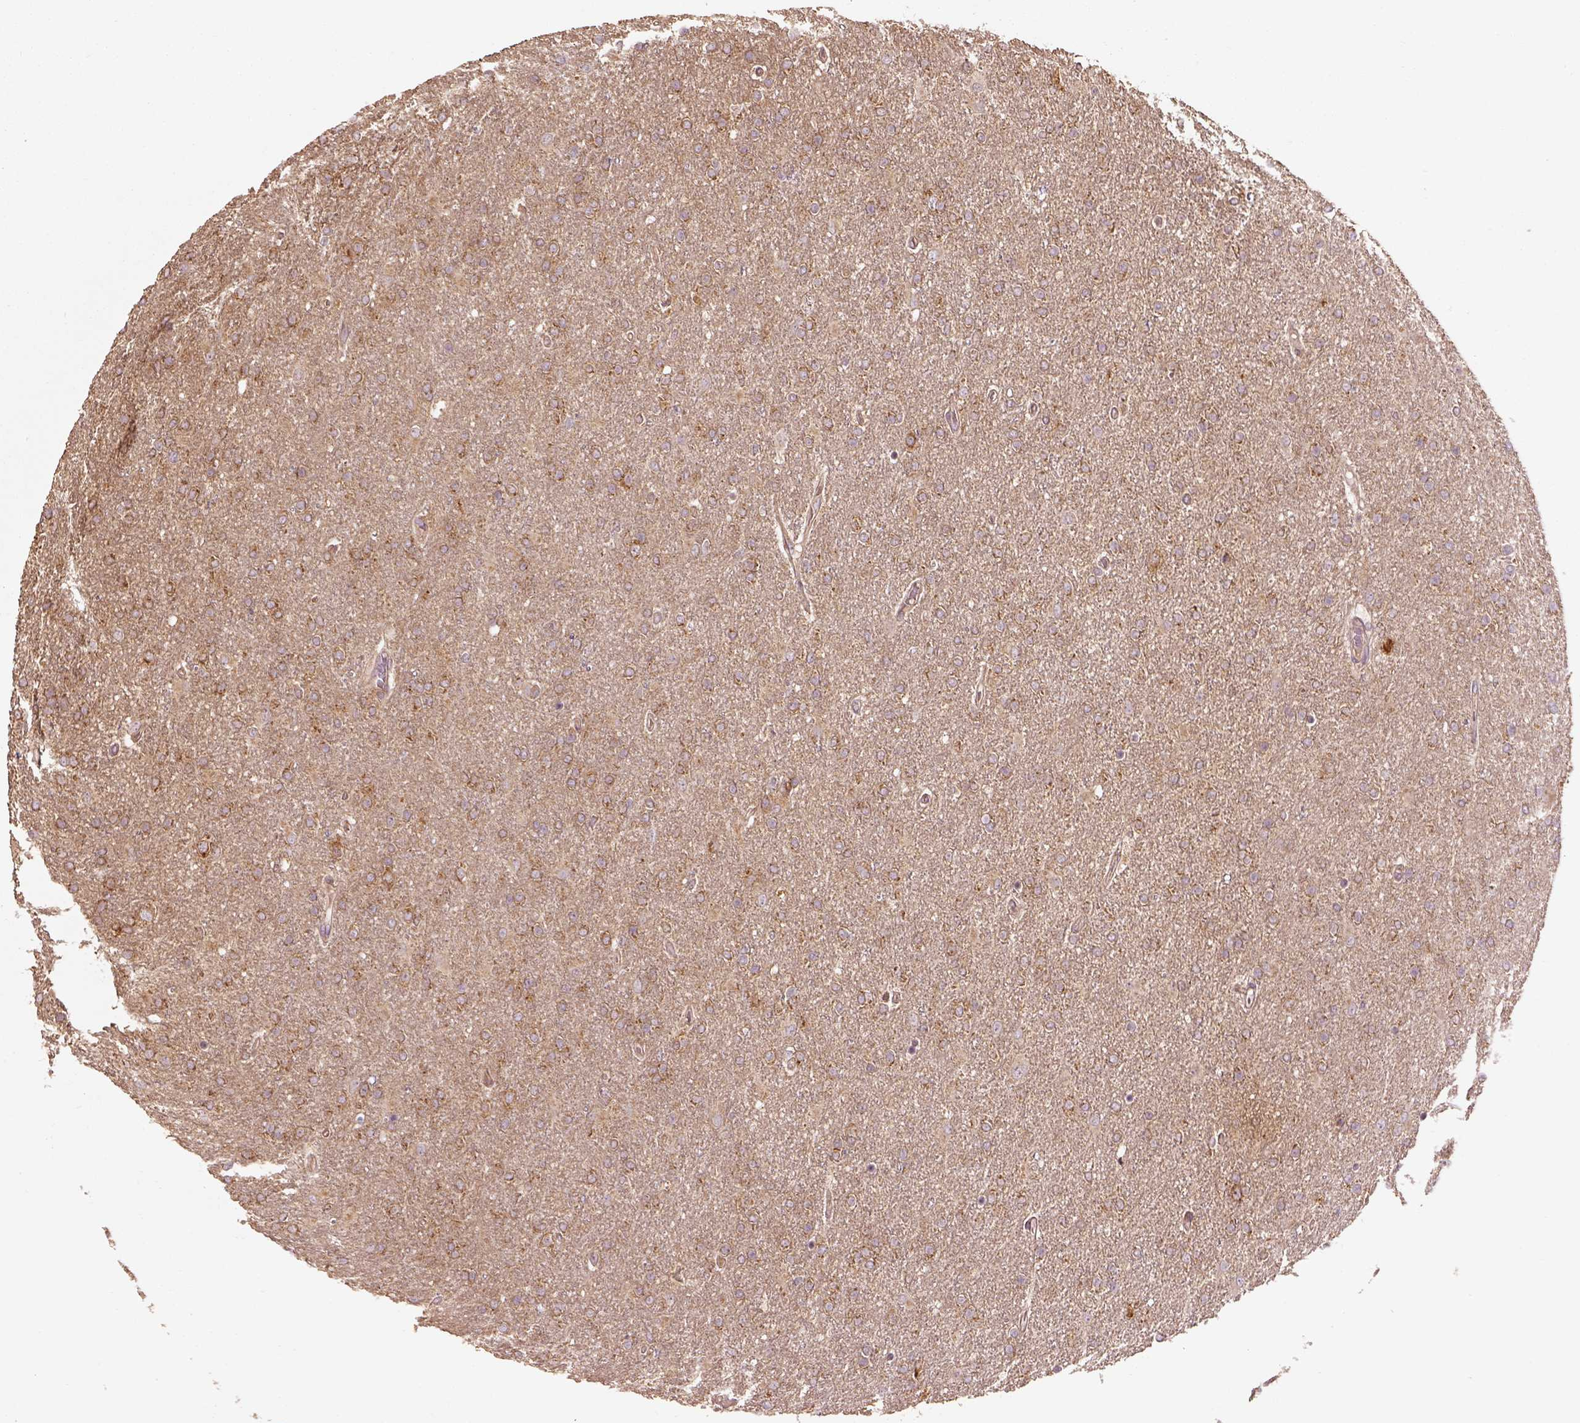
{"staining": {"intensity": "moderate", "quantity": ">75%", "location": "cytoplasmic/membranous"}, "tissue": "glioma", "cell_type": "Tumor cells", "image_type": "cancer", "snomed": [{"axis": "morphology", "description": "Glioma, malignant, High grade"}, {"axis": "topography", "description": "Cerebral cortex"}], "caption": "Immunohistochemical staining of glioma exhibits medium levels of moderate cytoplasmic/membranous expression in approximately >75% of tumor cells.", "gene": "AP1B1", "patient": {"sex": "male", "age": 70}}